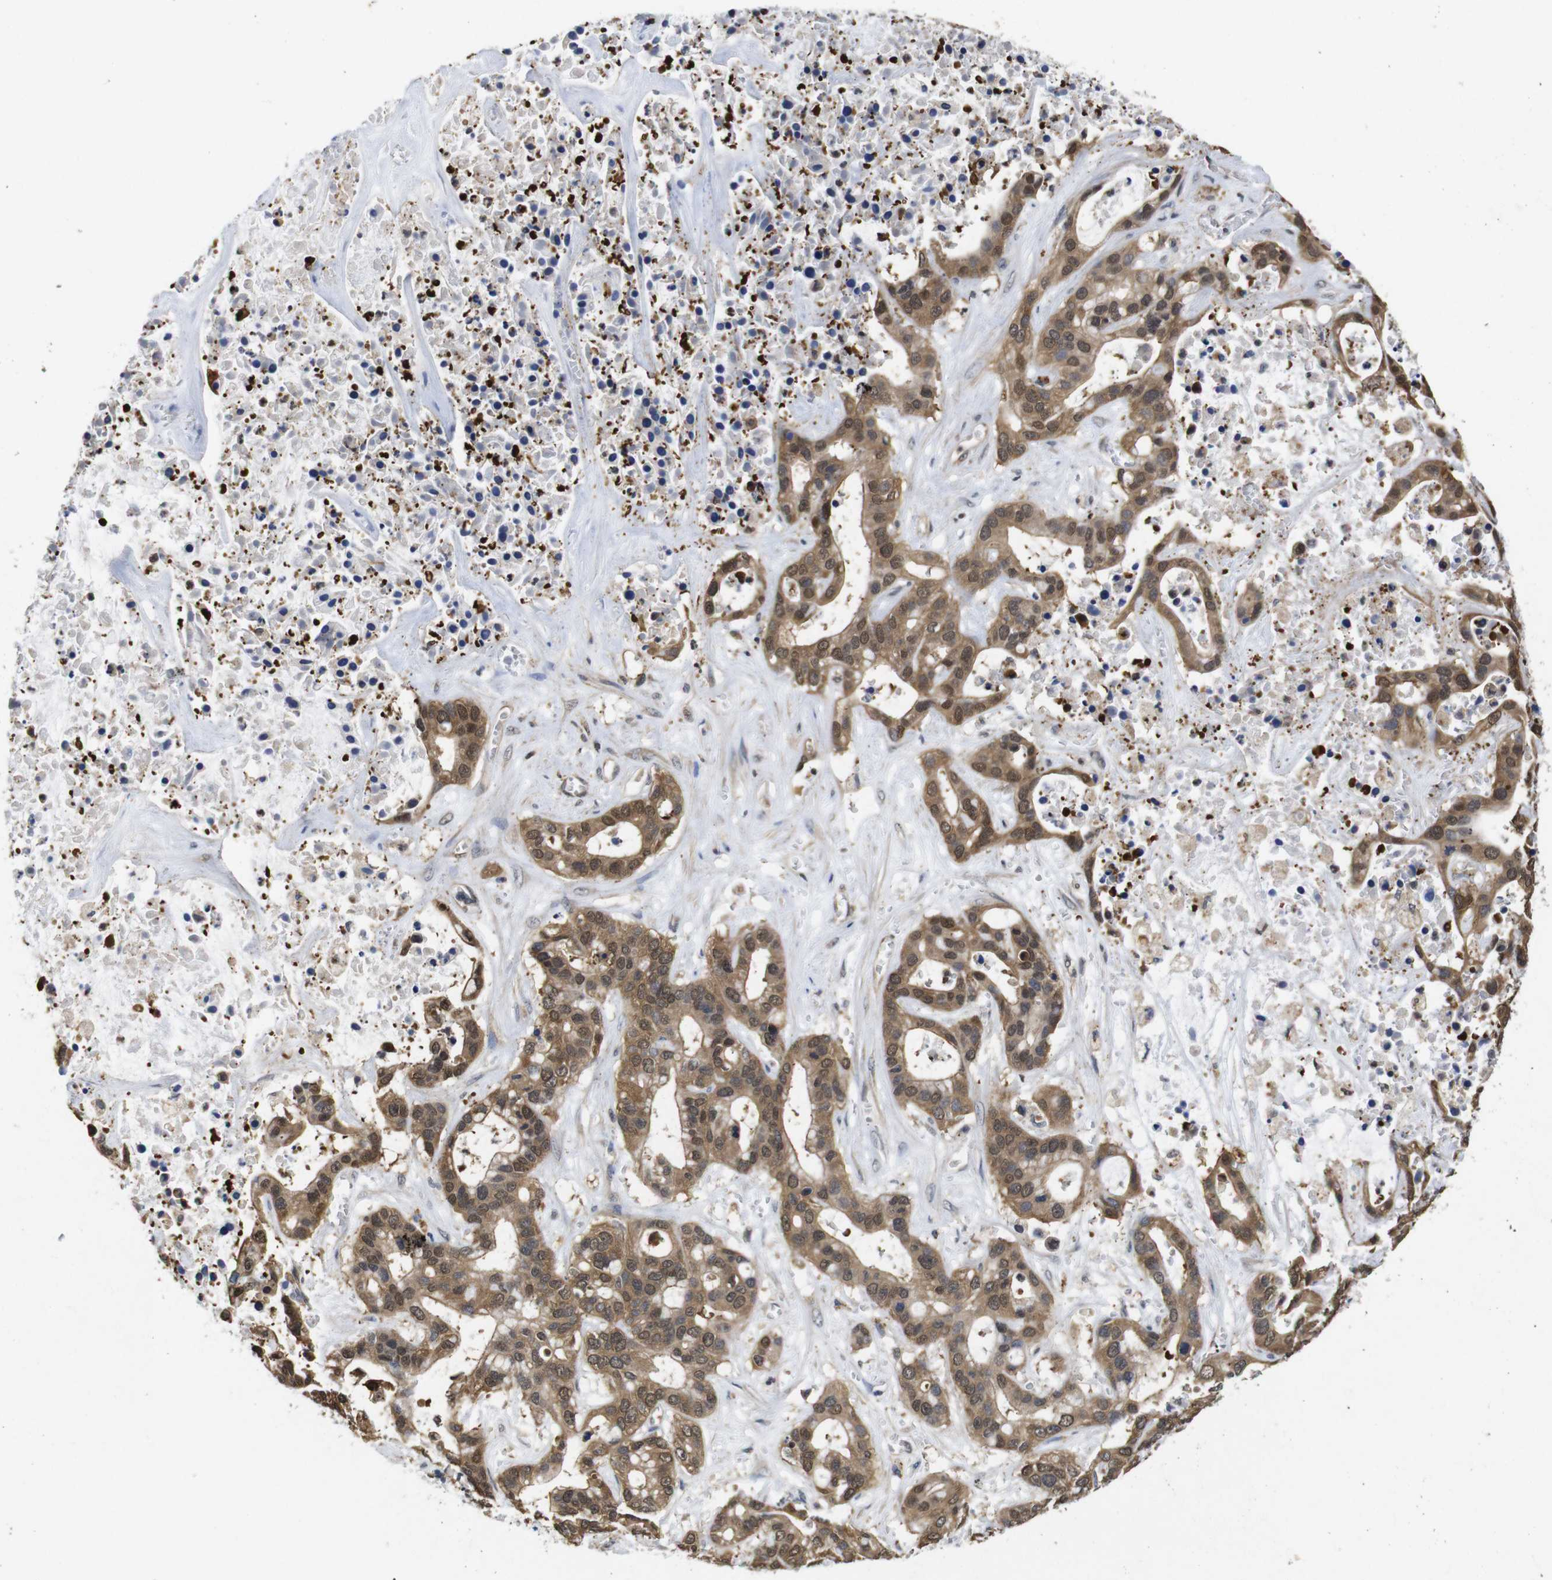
{"staining": {"intensity": "moderate", "quantity": ">75%", "location": "cytoplasmic/membranous,nuclear"}, "tissue": "liver cancer", "cell_type": "Tumor cells", "image_type": "cancer", "snomed": [{"axis": "morphology", "description": "Cholangiocarcinoma"}, {"axis": "topography", "description": "Liver"}], "caption": "A photomicrograph of human liver cholangiocarcinoma stained for a protein exhibits moderate cytoplasmic/membranous and nuclear brown staining in tumor cells. (DAB IHC with brightfield microscopy, high magnification).", "gene": "SUMO3", "patient": {"sex": "female", "age": 65}}